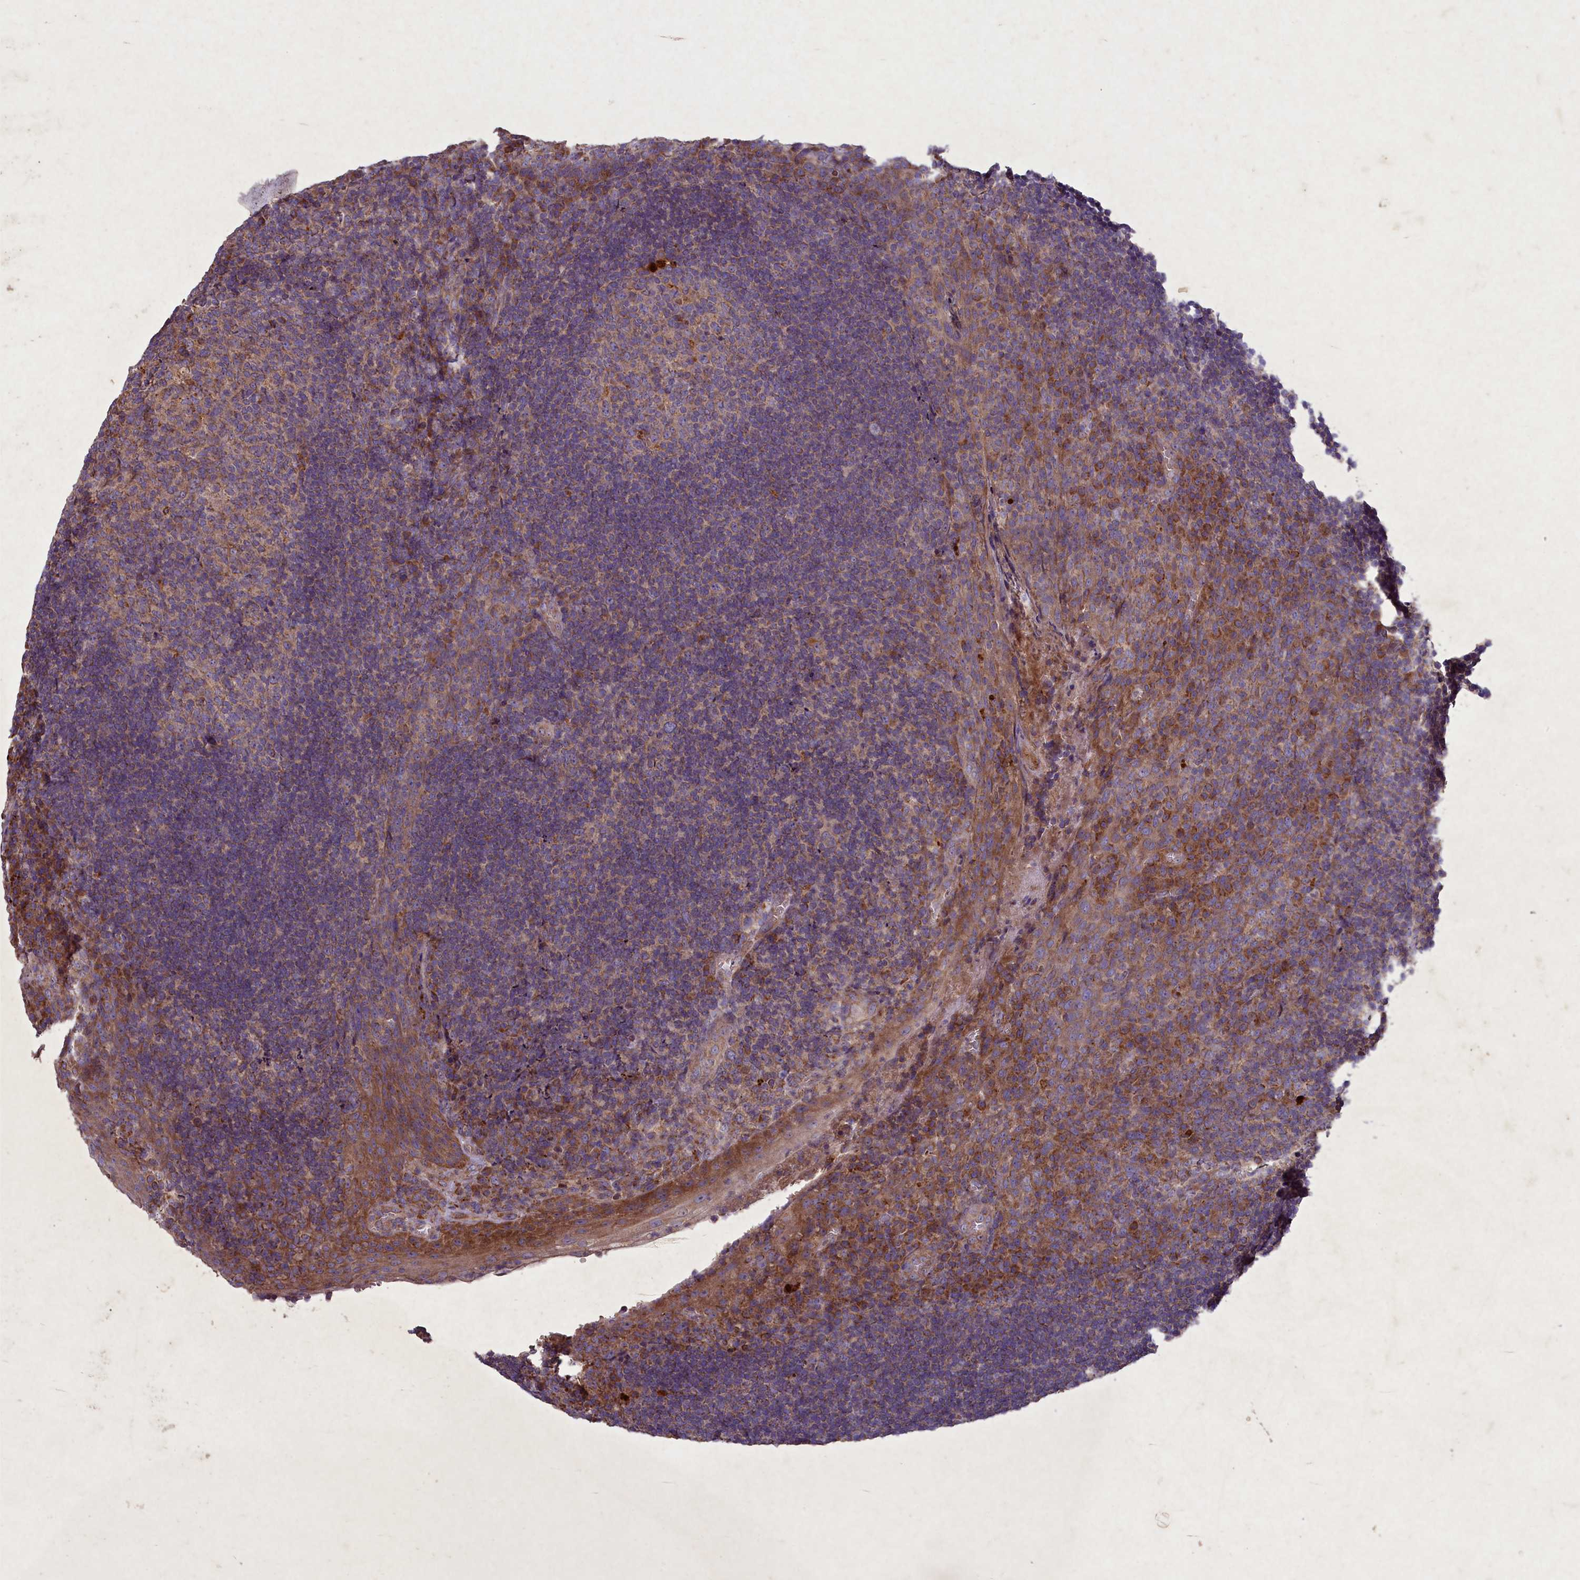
{"staining": {"intensity": "moderate", "quantity": ">75%", "location": "cytoplasmic/membranous"}, "tissue": "tonsil", "cell_type": "Germinal center cells", "image_type": "normal", "snomed": [{"axis": "morphology", "description": "Normal tissue, NOS"}, {"axis": "topography", "description": "Tonsil"}], "caption": "The immunohistochemical stain shows moderate cytoplasmic/membranous expression in germinal center cells of benign tonsil.", "gene": "CIAO2B", "patient": {"sex": "male", "age": 17}}